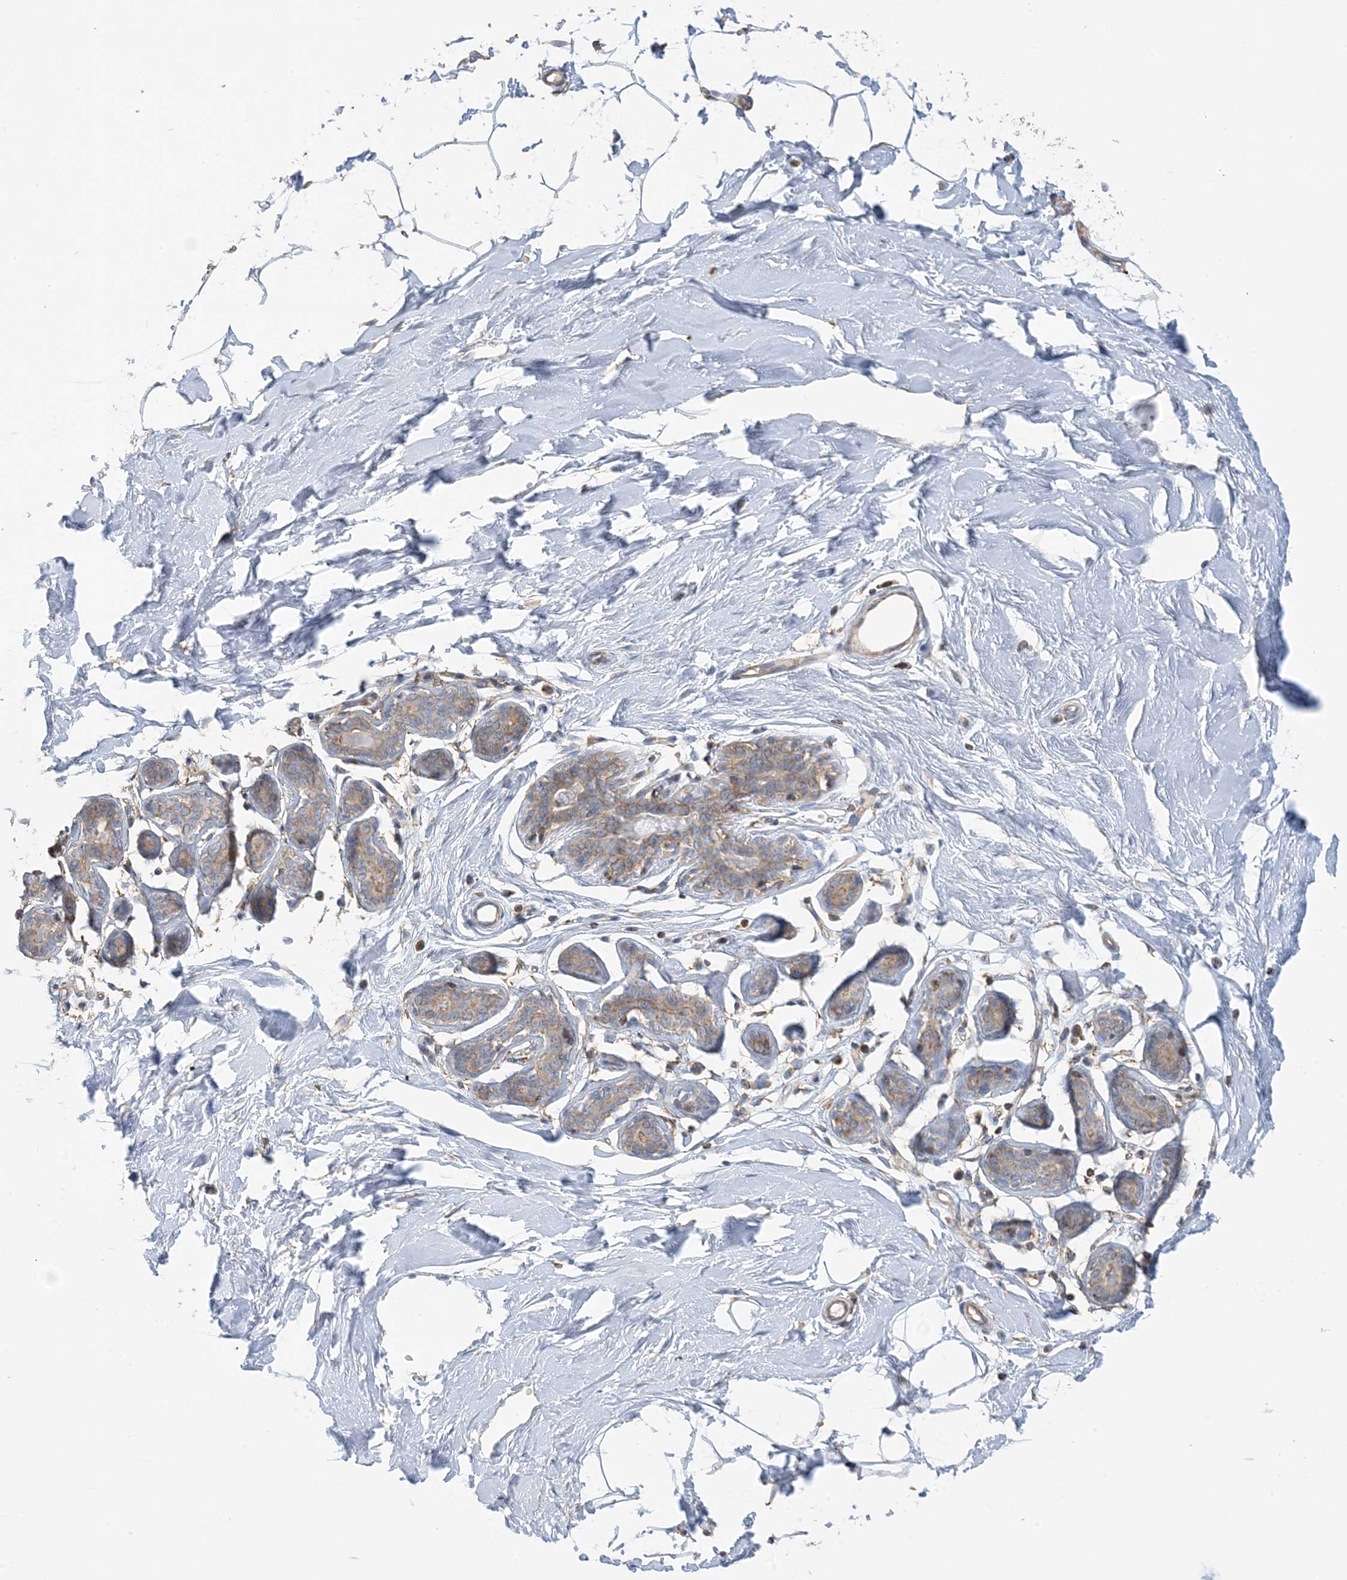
{"staining": {"intensity": "negative", "quantity": "none", "location": "none"}, "tissue": "adipose tissue", "cell_type": "Adipocytes", "image_type": "normal", "snomed": [{"axis": "morphology", "description": "Normal tissue, NOS"}, {"axis": "topography", "description": "Breast"}], "caption": "Immunohistochemistry photomicrograph of benign adipose tissue: human adipose tissue stained with DAB reveals no significant protein staining in adipocytes.", "gene": "CALHM5", "patient": {"sex": "female", "age": 23}}